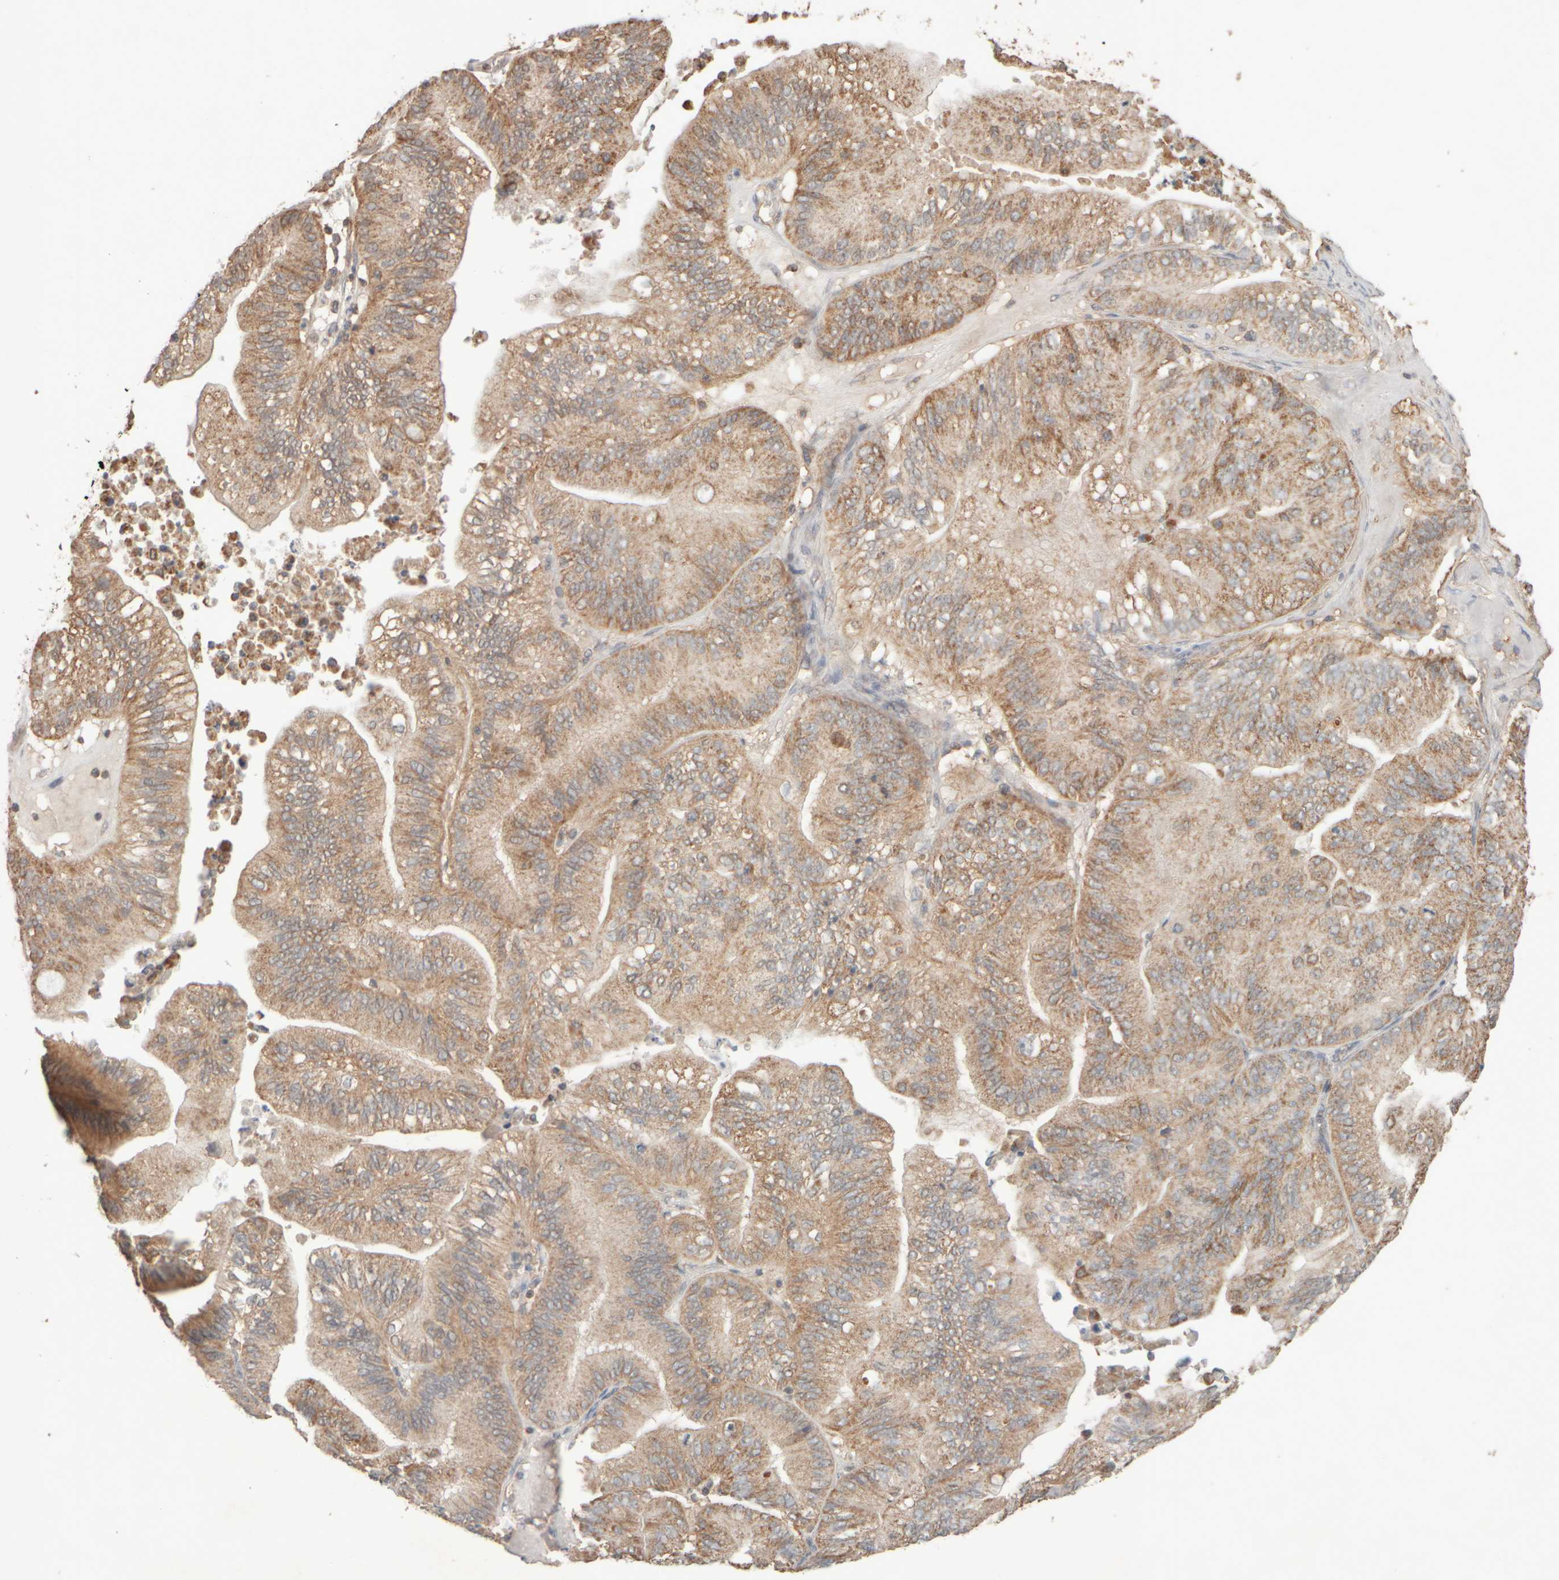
{"staining": {"intensity": "weak", "quantity": ">75%", "location": "cytoplasmic/membranous"}, "tissue": "ovarian cancer", "cell_type": "Tumor cells", "image_type": "cancer", "snomed": [{"axis": "morphology", "description": "Cystadenocarcinoma, mucinous, NOS"}, {"axis": "topography", "description": "Ovary"}], "caption": "Protein analysis of mucinous cystadenocarcinoma (ovarian) tissue shows weak cytoplasmic/membranous positivity in about >75% of tumor cells.", "gene": "EIF2B3", "patient": {"sex": "female", "age": 61}}